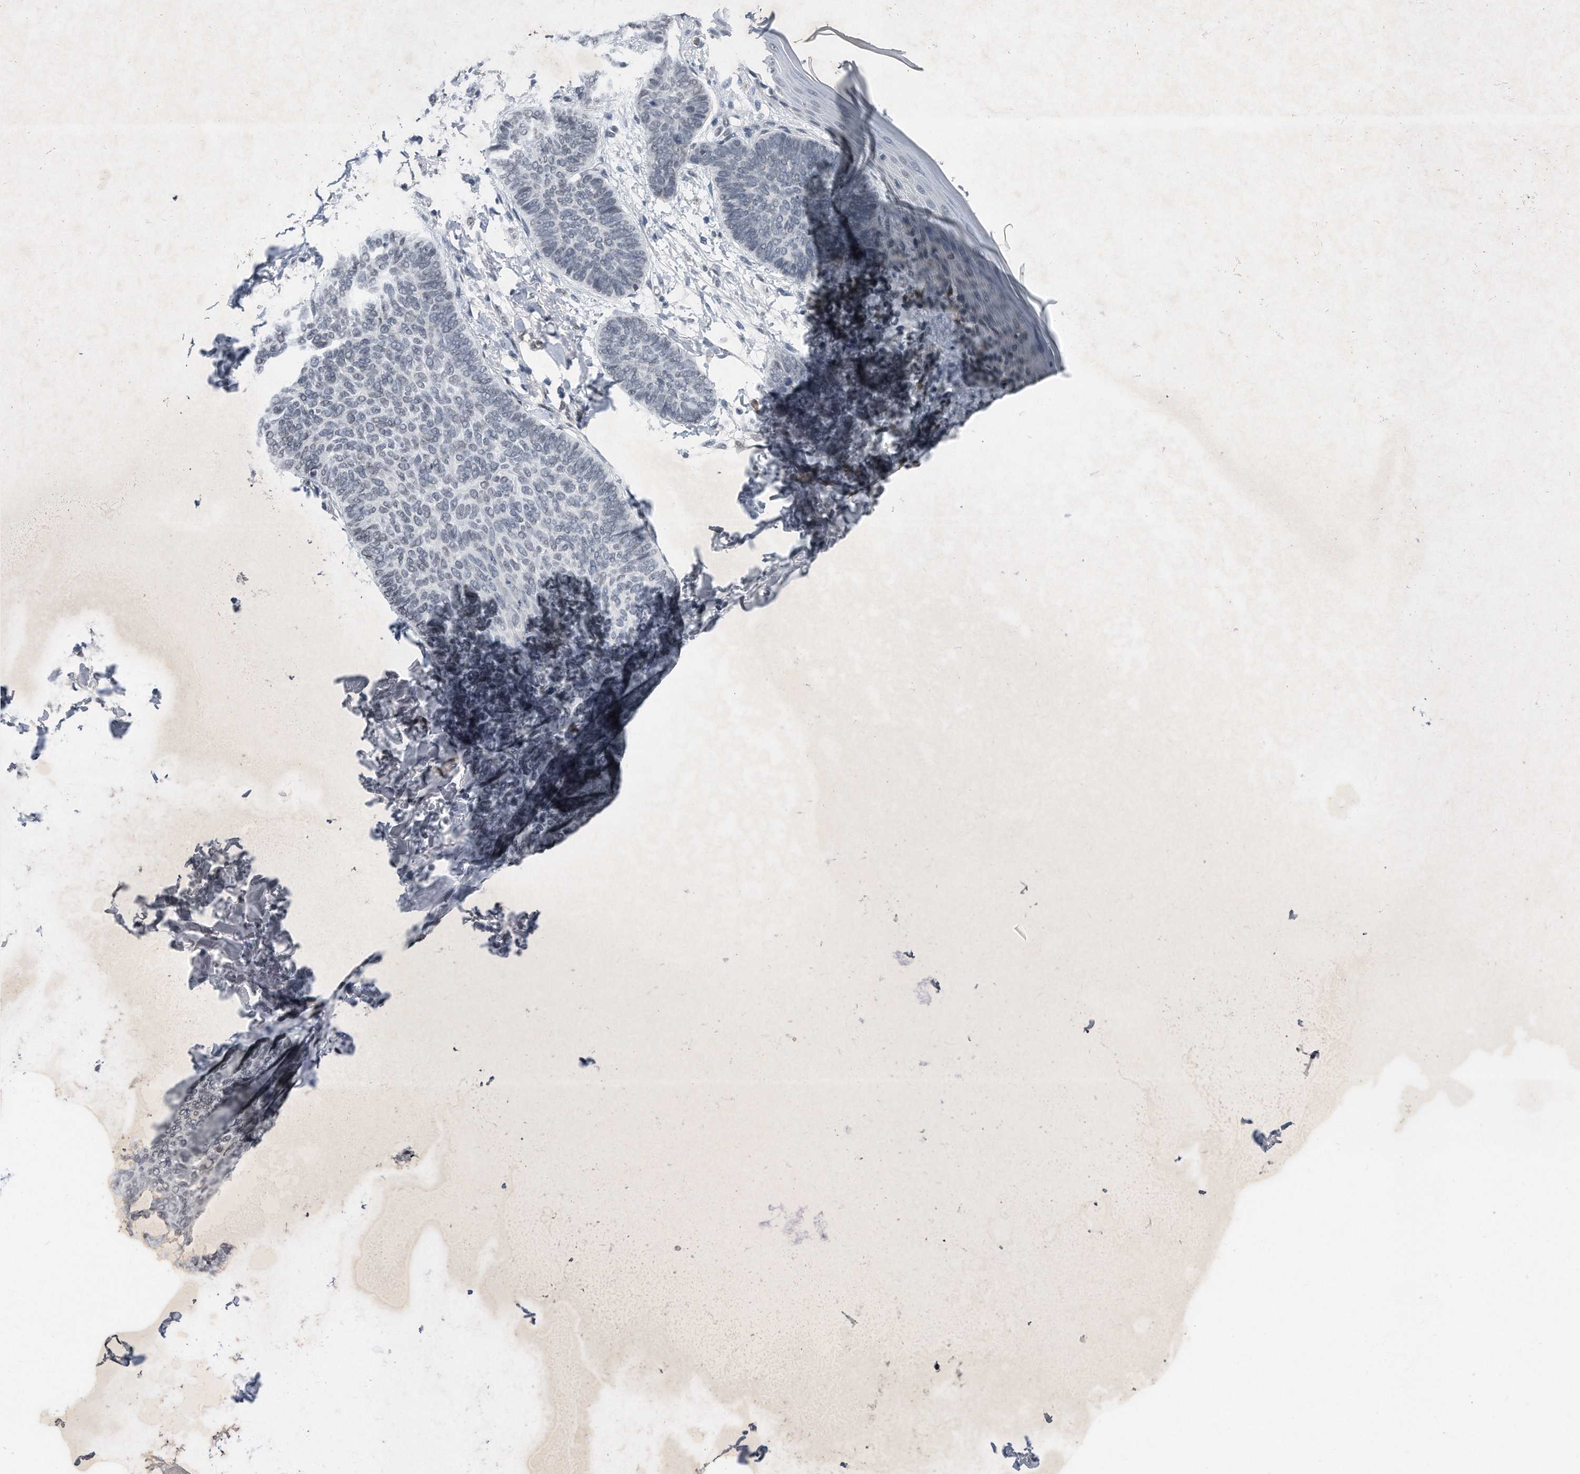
{"staining": {"intensity": "negative", "quantity": "none", "location": "none"}, "tissue": "skin cancer", "cell_type": "Tumor cells", "image_type": "cancer", "snomed": [{"axis": "morphology", "description": "Normal tissue, NOS"}, {"axis": "morphology", "description": "Basal cell carcinoma"}, {"axis": "topography", "description": "Skin"}], "caption": "Immunohistochemical staining of human skin cancer (basal cell carcinoma) exhibits no significant staining in tumor cells.", "gene": "TP53INP1", "patient": {"sex": "male", "age": 50}}